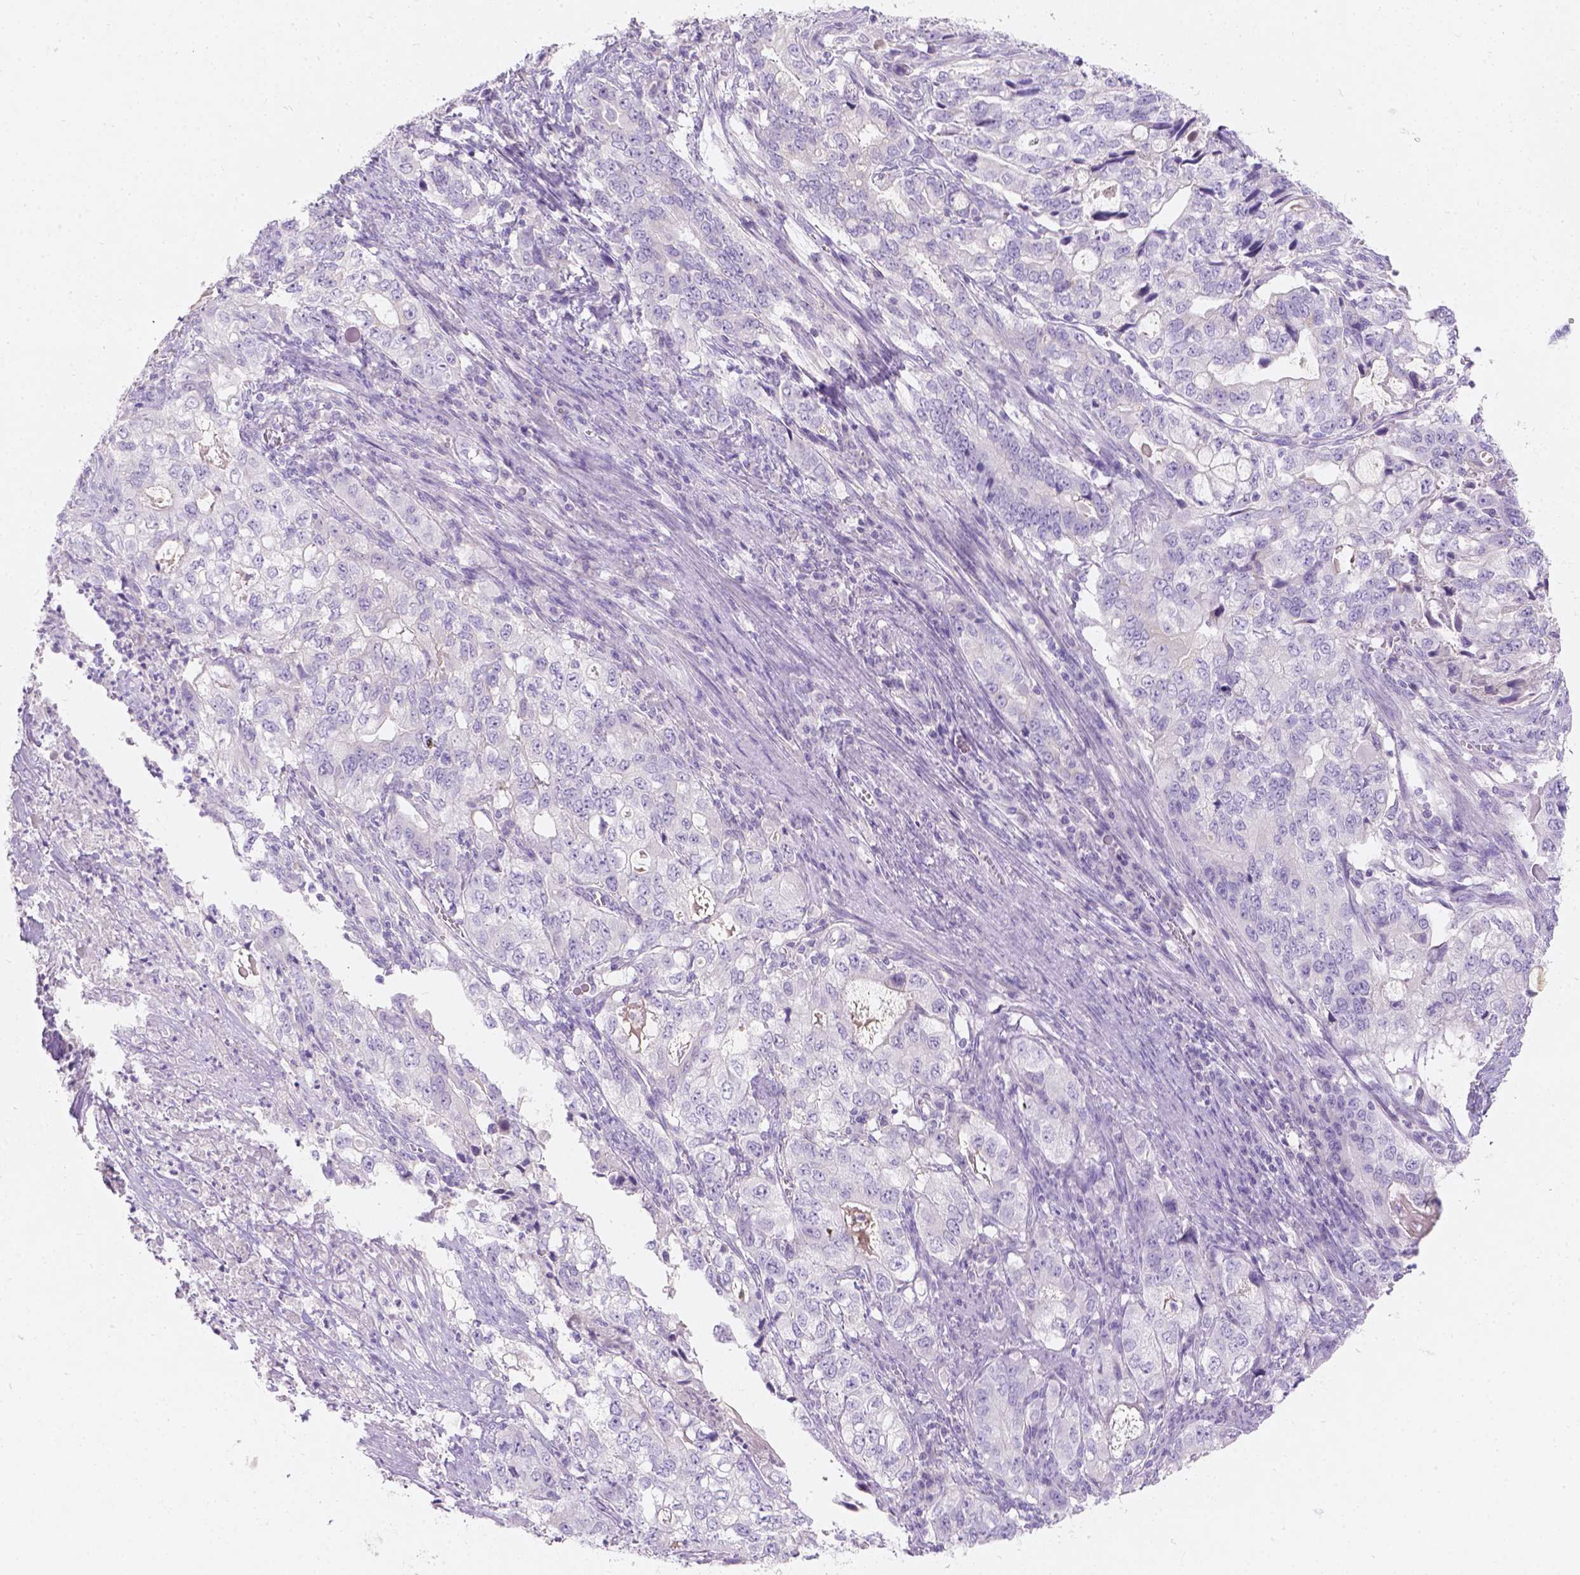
{"staining": {"intensity": "negative", "quantity": "none", "location": "none"}, "tissue": "stomach cancer", "cell_type": "Tumor cells", "image_type": "cancer", "snomed": [{"axis": "morphology", "description": "Adenocarcinoma, NOS"}, {"axis": "topography", "description": "Stomach, lower"}], "caption": "This is an IHC micrograph of stomach cancer. There is no positivity in tumor cells.", "gene": "GAL3ST2", "patient": {"sex": "female", "age": 72}}